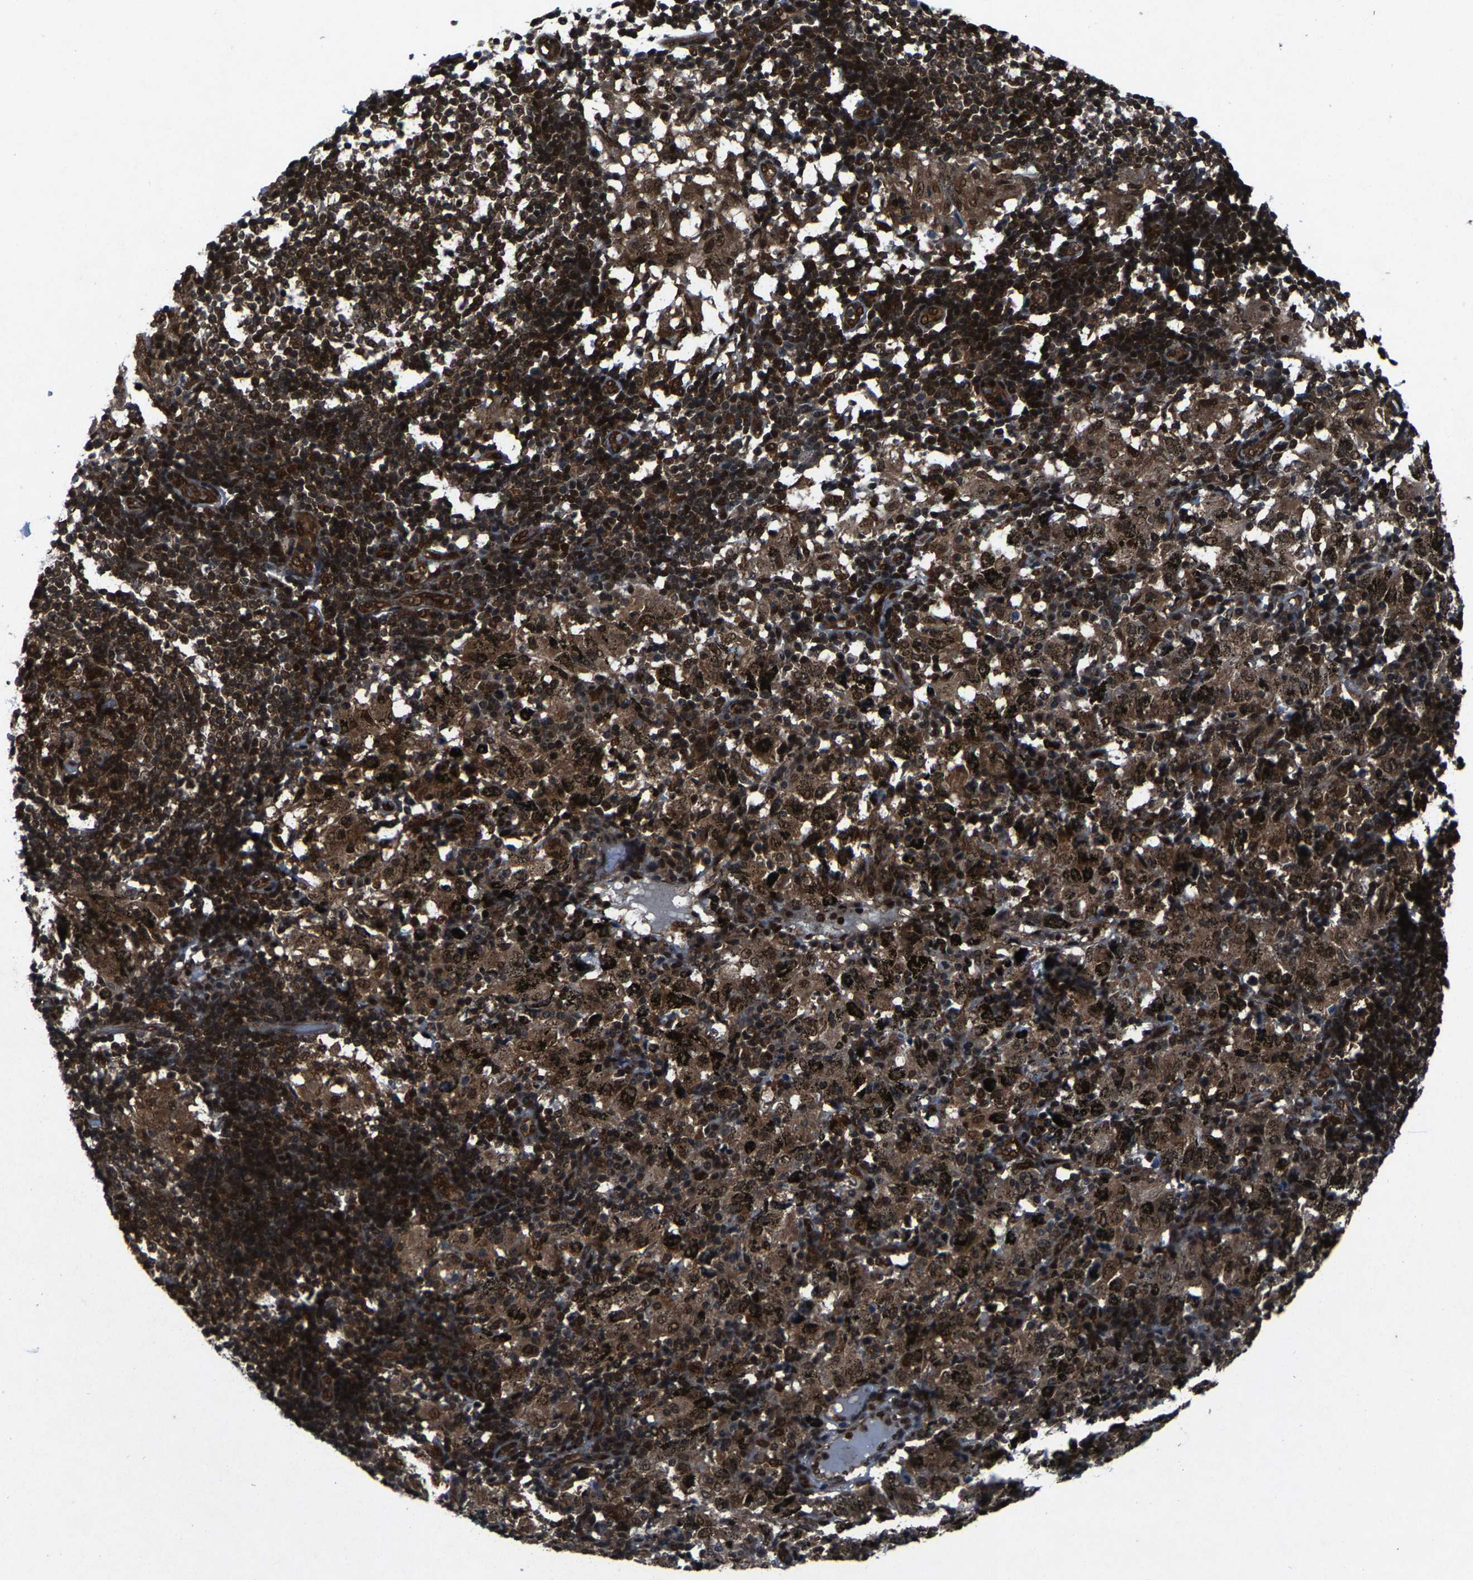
{"staining": {"intensity": "strong", "quantity": ">75%", "location": "nuclear"}, "tissue": "adipose tissue", "cell_type": "Adipocytes", "image_type": "normal", "snomed": [{"axis": "morphology", "description": "Normal tissue, NOS"}, {"axis": "topography", "description": "Cartilage tissue"}, {"axis": "topography", "description": "Bronchus"}], "caption": "An immunohistochemistry micrograph of unremarkable tissue is shown. Protein staining in brown labels strong nuclear positivity in adipose tissue within adipocytes. (Brightfield microscopy of DAB IHC at high magnification).", "gene": "ATXN3", "patient": {"sex": "female", "age": 73}}